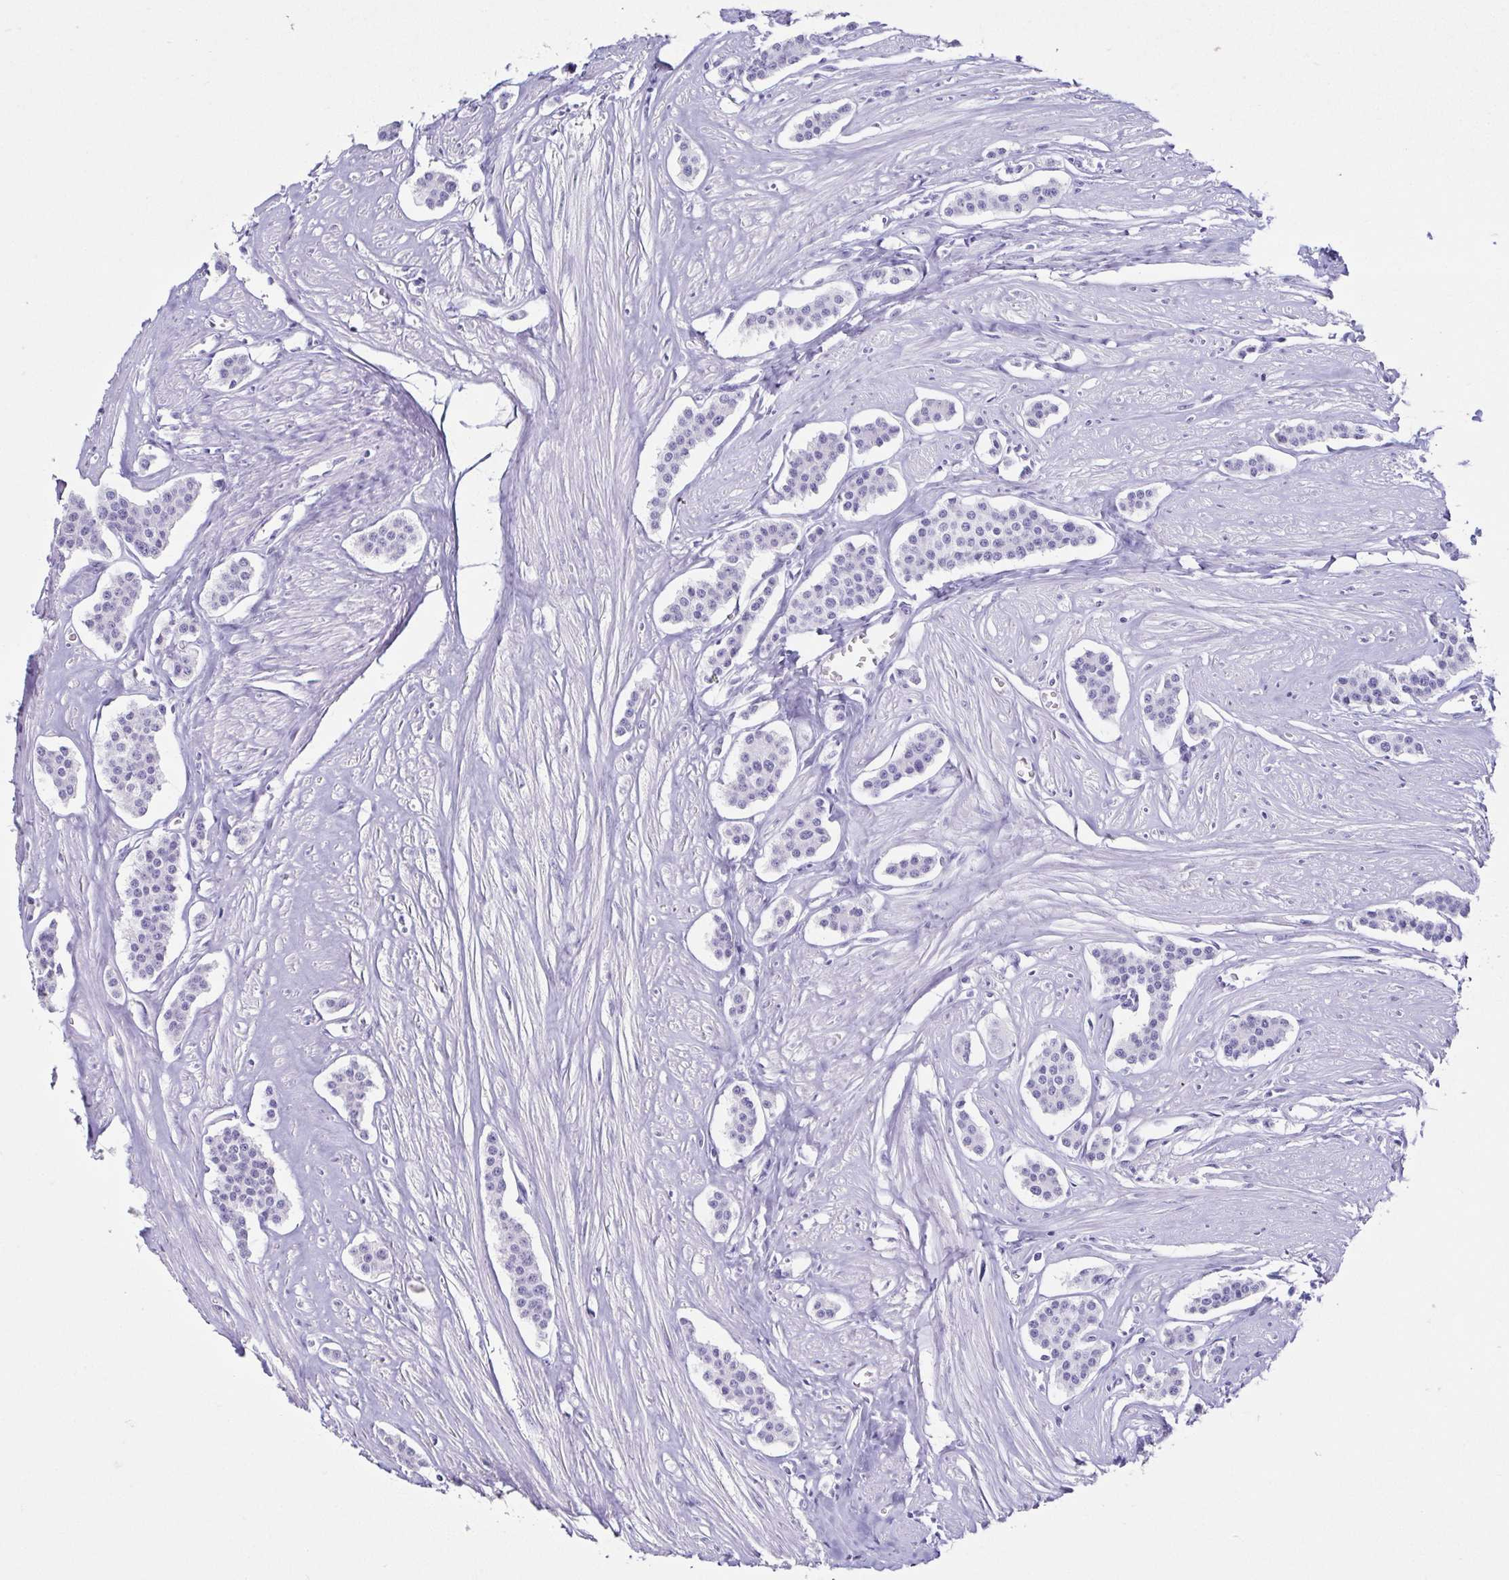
{"staining": {"intensity": "negative", "quantity": "none", "location": "none"}, "tissue": "carcinoid", "cell_type": "Tumor cells", "image_type": "cancer", "snomed": [{"axis": "morphology", "description": "Carcinoid, malignant, NOS"}, {"axis": "topography", "description": "Small intestine"}], "caption": "Tumor cells show no significant protein positivity in carcinoid.", "gene": "CD164L2", "patient": {"sex": "male", "age": 60}}